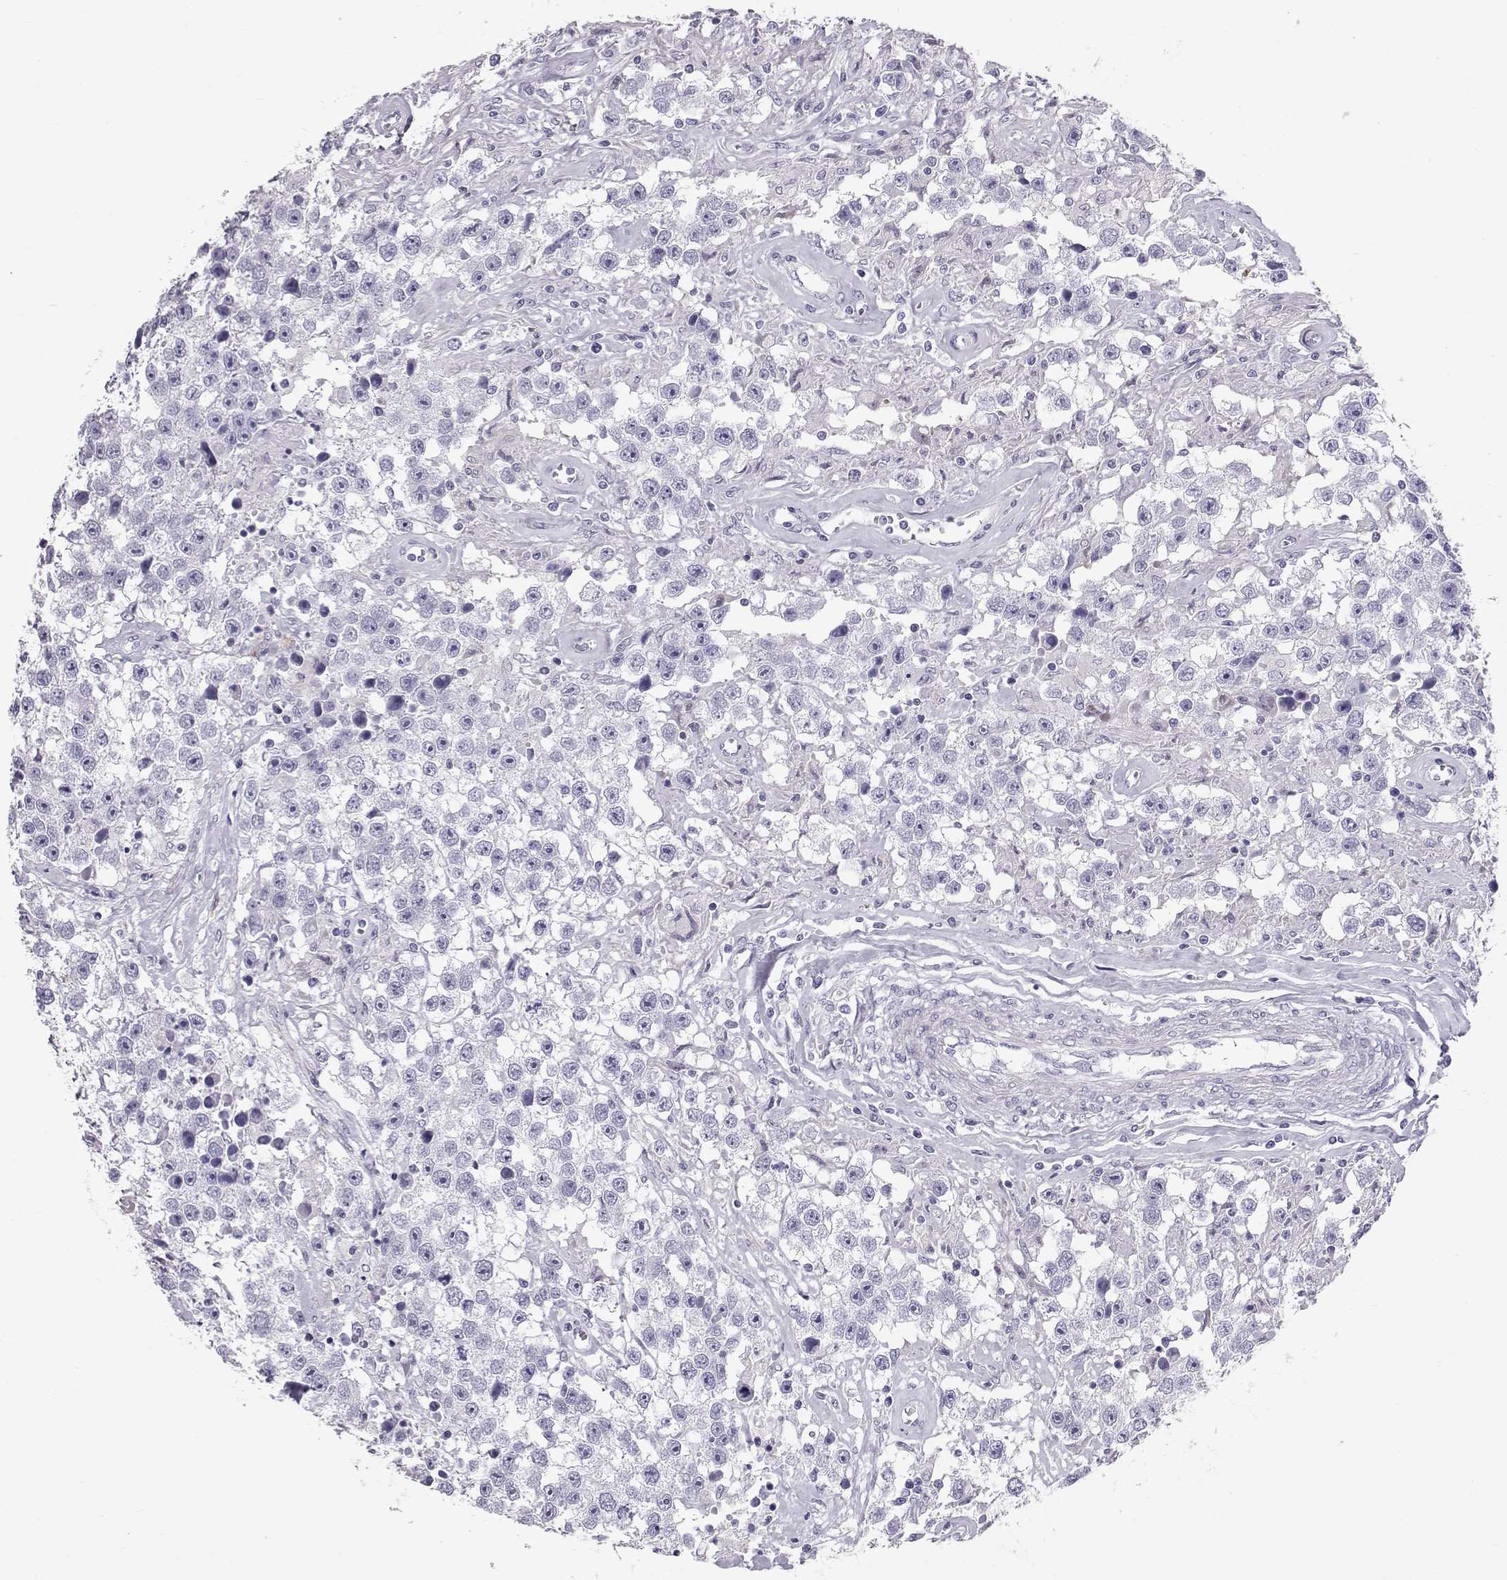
{"staining": {"intensity": "negative", "quantity": "none", "location": "none"}, "tissue": "testis cancer", "cell_type": "Tumor cells", "image_type": "cancer", "snomed": [{"axis": "morphology", "description": "Seminoma, NOS"}, {"axis": "topography", "description": "Testis"}], "caption": "DAB immunohistochemical staining of human testis seminoma demonstrates no significant positivity in tumor cells.", "gene": "RD3", "patient": {"sex": "male", "age": 43}}